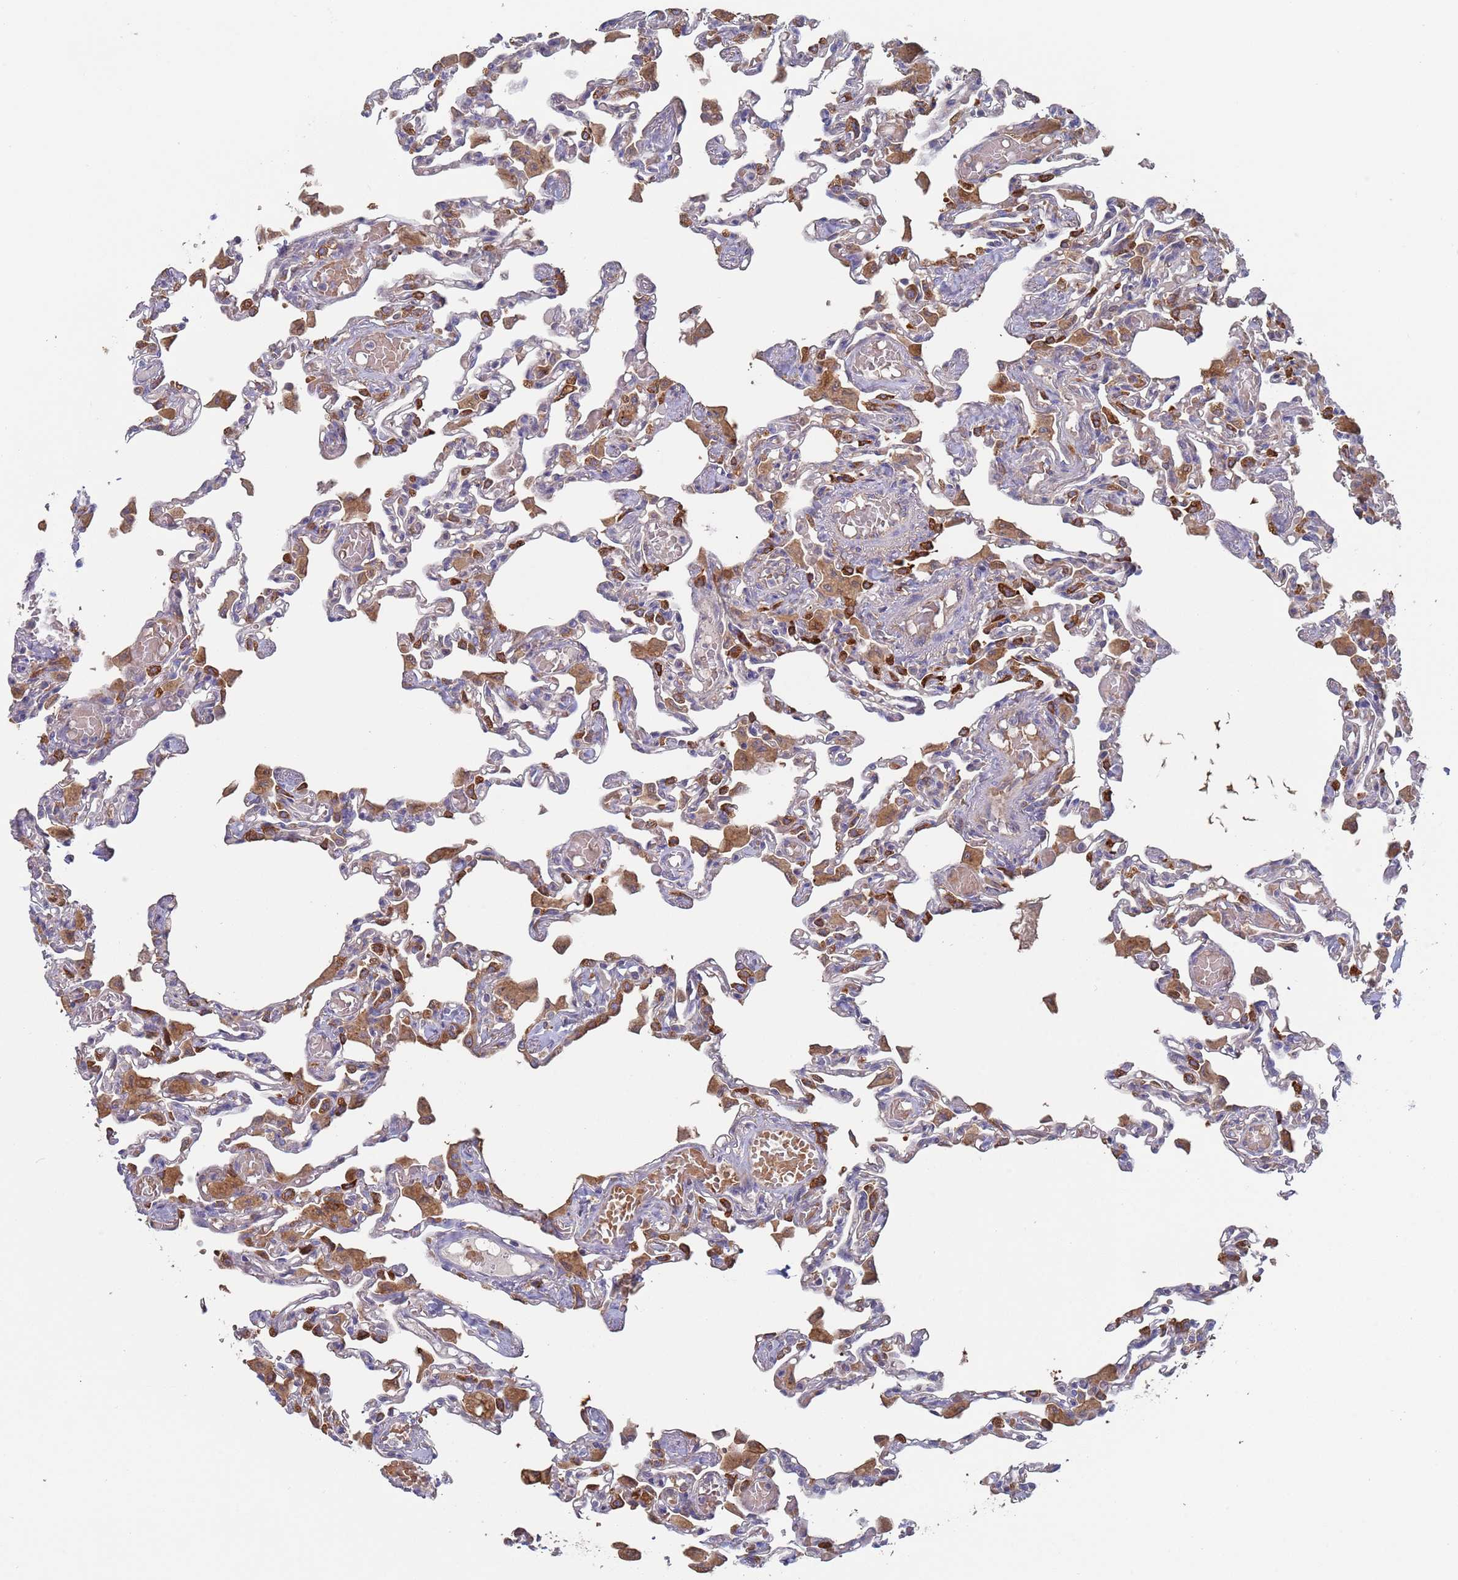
{"staining": {"intensity": "negative", "quantity": "none", "location": "none"}, "tissue": "lung", "cell_type": "Alveolar cells", "image_type": "normal", "snomed": [{"axis": "morphology", "description": "Normal tissue, NOS"}, {"axis": "topography", "description": "Bronchus"}, {"axis": "topography", "description": "Lung"}], "caption": "A photomicrograph of lung stained for a protein exhibits no brown staining in alveolar cells.", "gene": "MALRD1", "patient": {"sex": "female", "age": 49}}